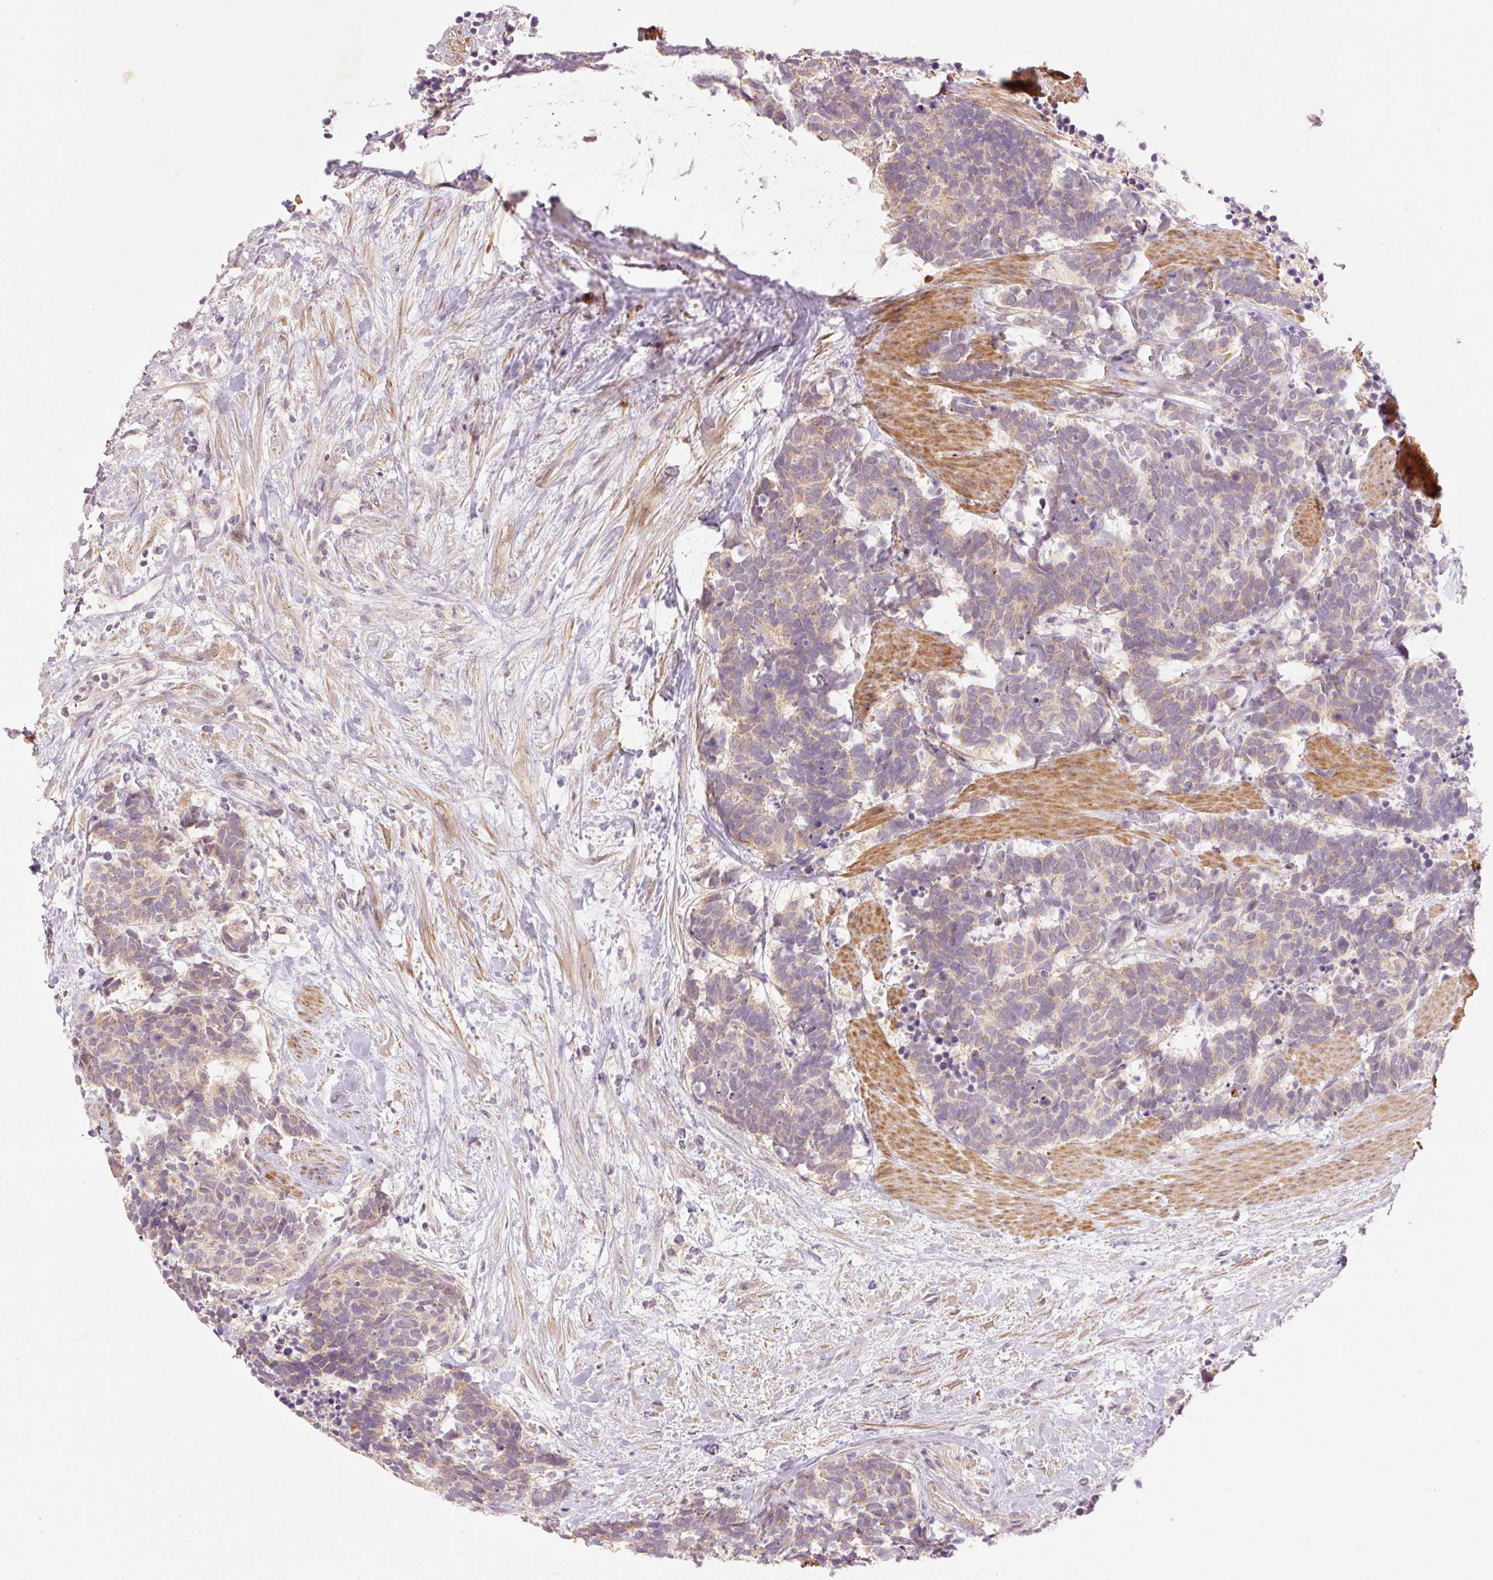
{"staining": {"intensity": "weak", "quantity": ">75%", "location": "cytoplasmic/membranous"}, "tissue": "carcinoid", "cell_type": "Tumor cells", "image_type": "cancer", "snomed": [{"axis": "morphology", "description": "Carcinoma, NOS"}, {"axis": "morphology", "description": "Carcinoid, malignant, NOS"}, {"axis": "topography", "description": "Prostate"}], "caption": "Immunohistochemical staining of human carcinoma exhibits weak cytoplasmic/membranous protein expression in about >75% of tumor cells.", "gene": "SLC29A3", "patient": {"sex": "male", "age": 57}}